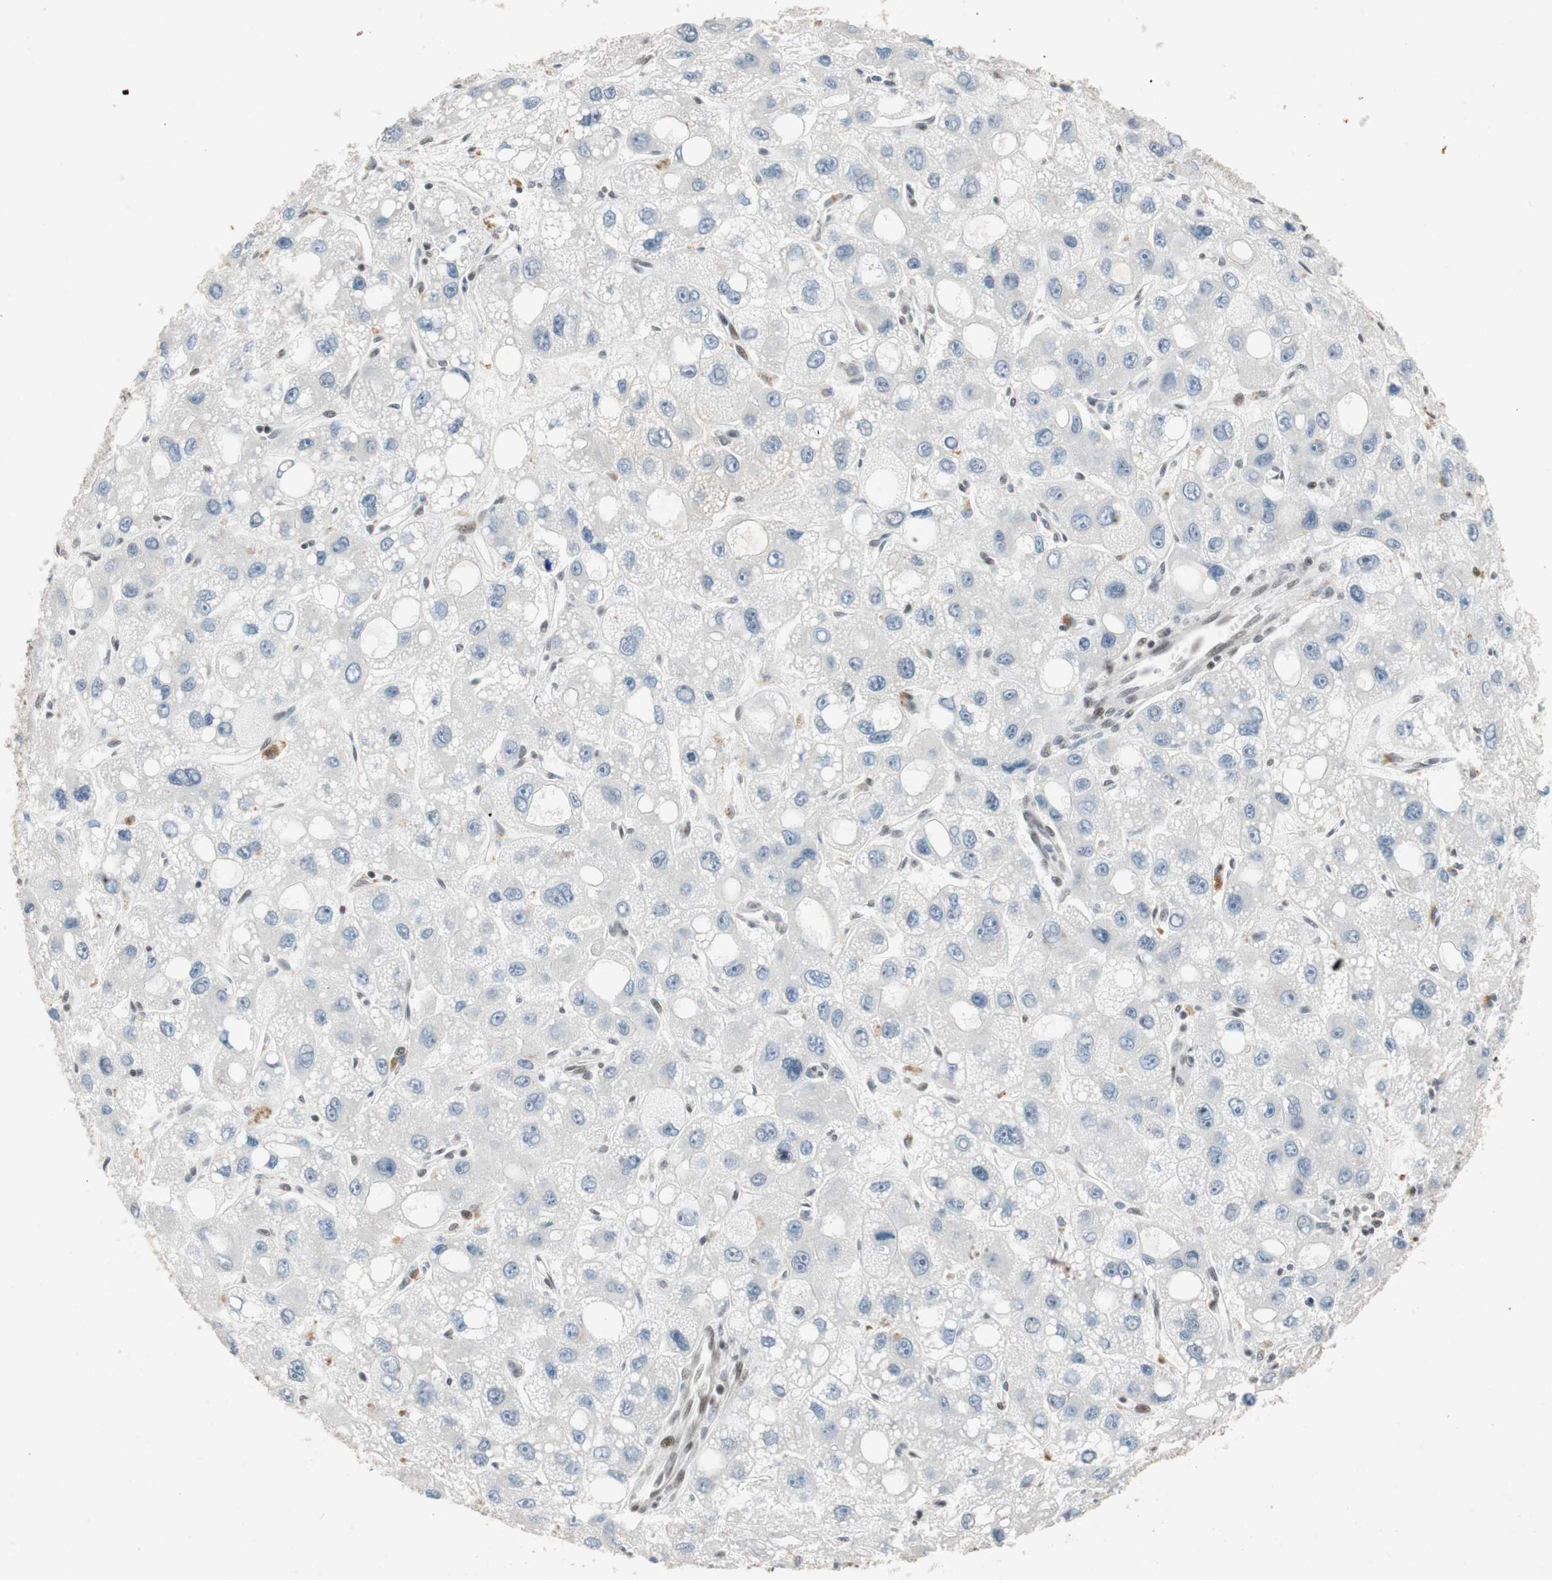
{"staining": {"intensity": "negative", "quantity": "none", "location": "none"}, "tissue": "liver cancer", "cell_type": "Tumor cells", "image_type": "cancer", "snomed": [{"axis": "morphology", "description": "Carcinoma, Hepatocellular, NOS"}, {"axis": "topography", "description": "Liver"}], "caption": "A high-resolution micrograph shows immunohistochemistry (IHC) staining of hepatocellular carcinoma (liver), which exhibits no significant staining in tumor cells. (IHC, brightfield microscopy, high magnification).", "gene": "NCBP3", "patient": {"sex": "male", "age": 55}}